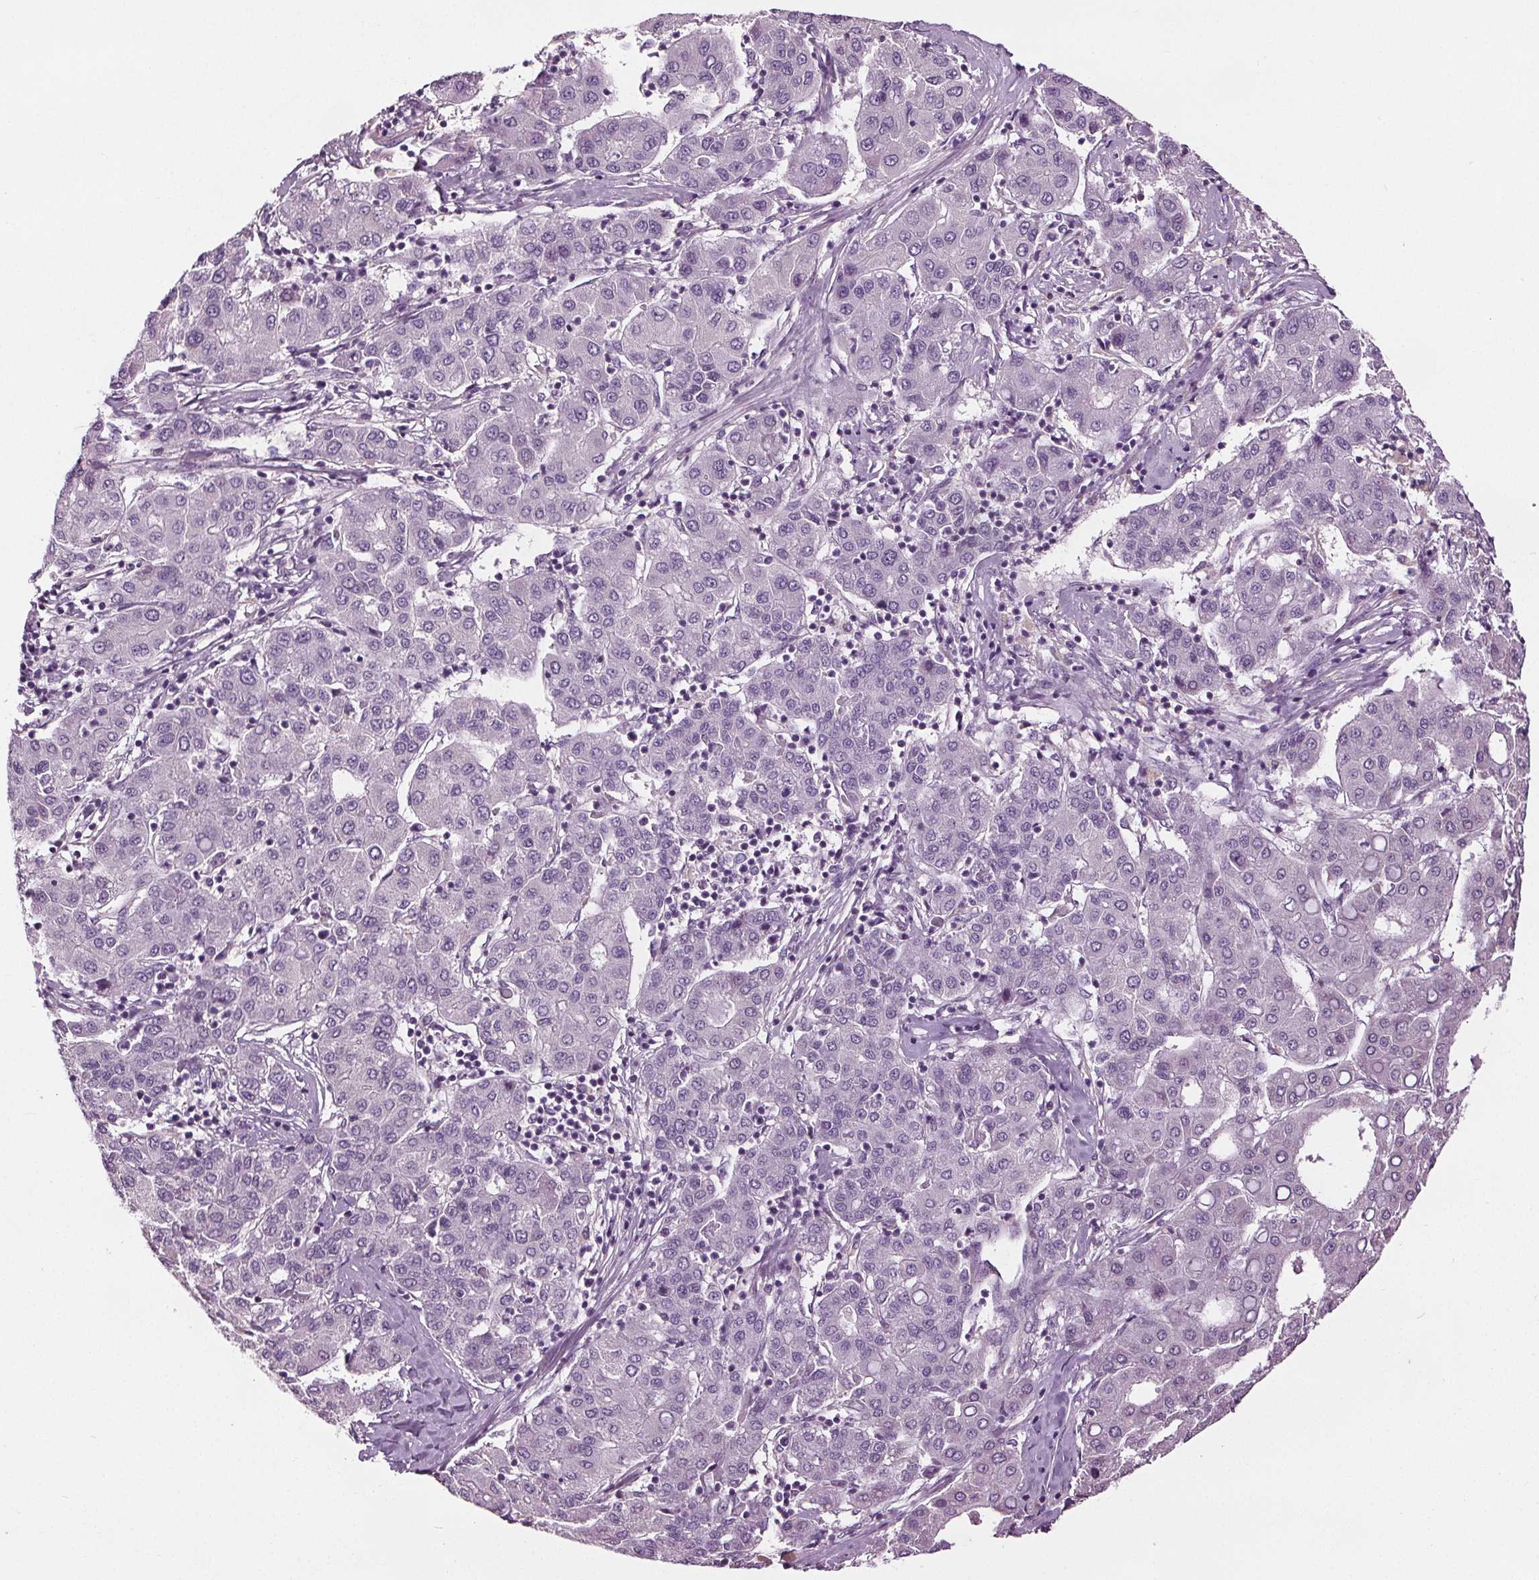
{"staining": {"intensity": "negative", "quantity": "none", "location": "none"}, "tissue": "liver cancer", "cell_type": "Tumor cells", "image_type": "cancer", "snomed": [{"axis": "morphology", "description": "Carcinoma, Hepatocellular, NOS"}, {"axis": "topography", "description": "Liver"}], "caption": "DAB immunohistochemical staining of human hepatocellular carcinoma (liver) exhibits no significant staining in tumor cells. Nuclei are stained in blue.", "gene": "RASA1", "patient": {"sex": "male", "age": 65}}